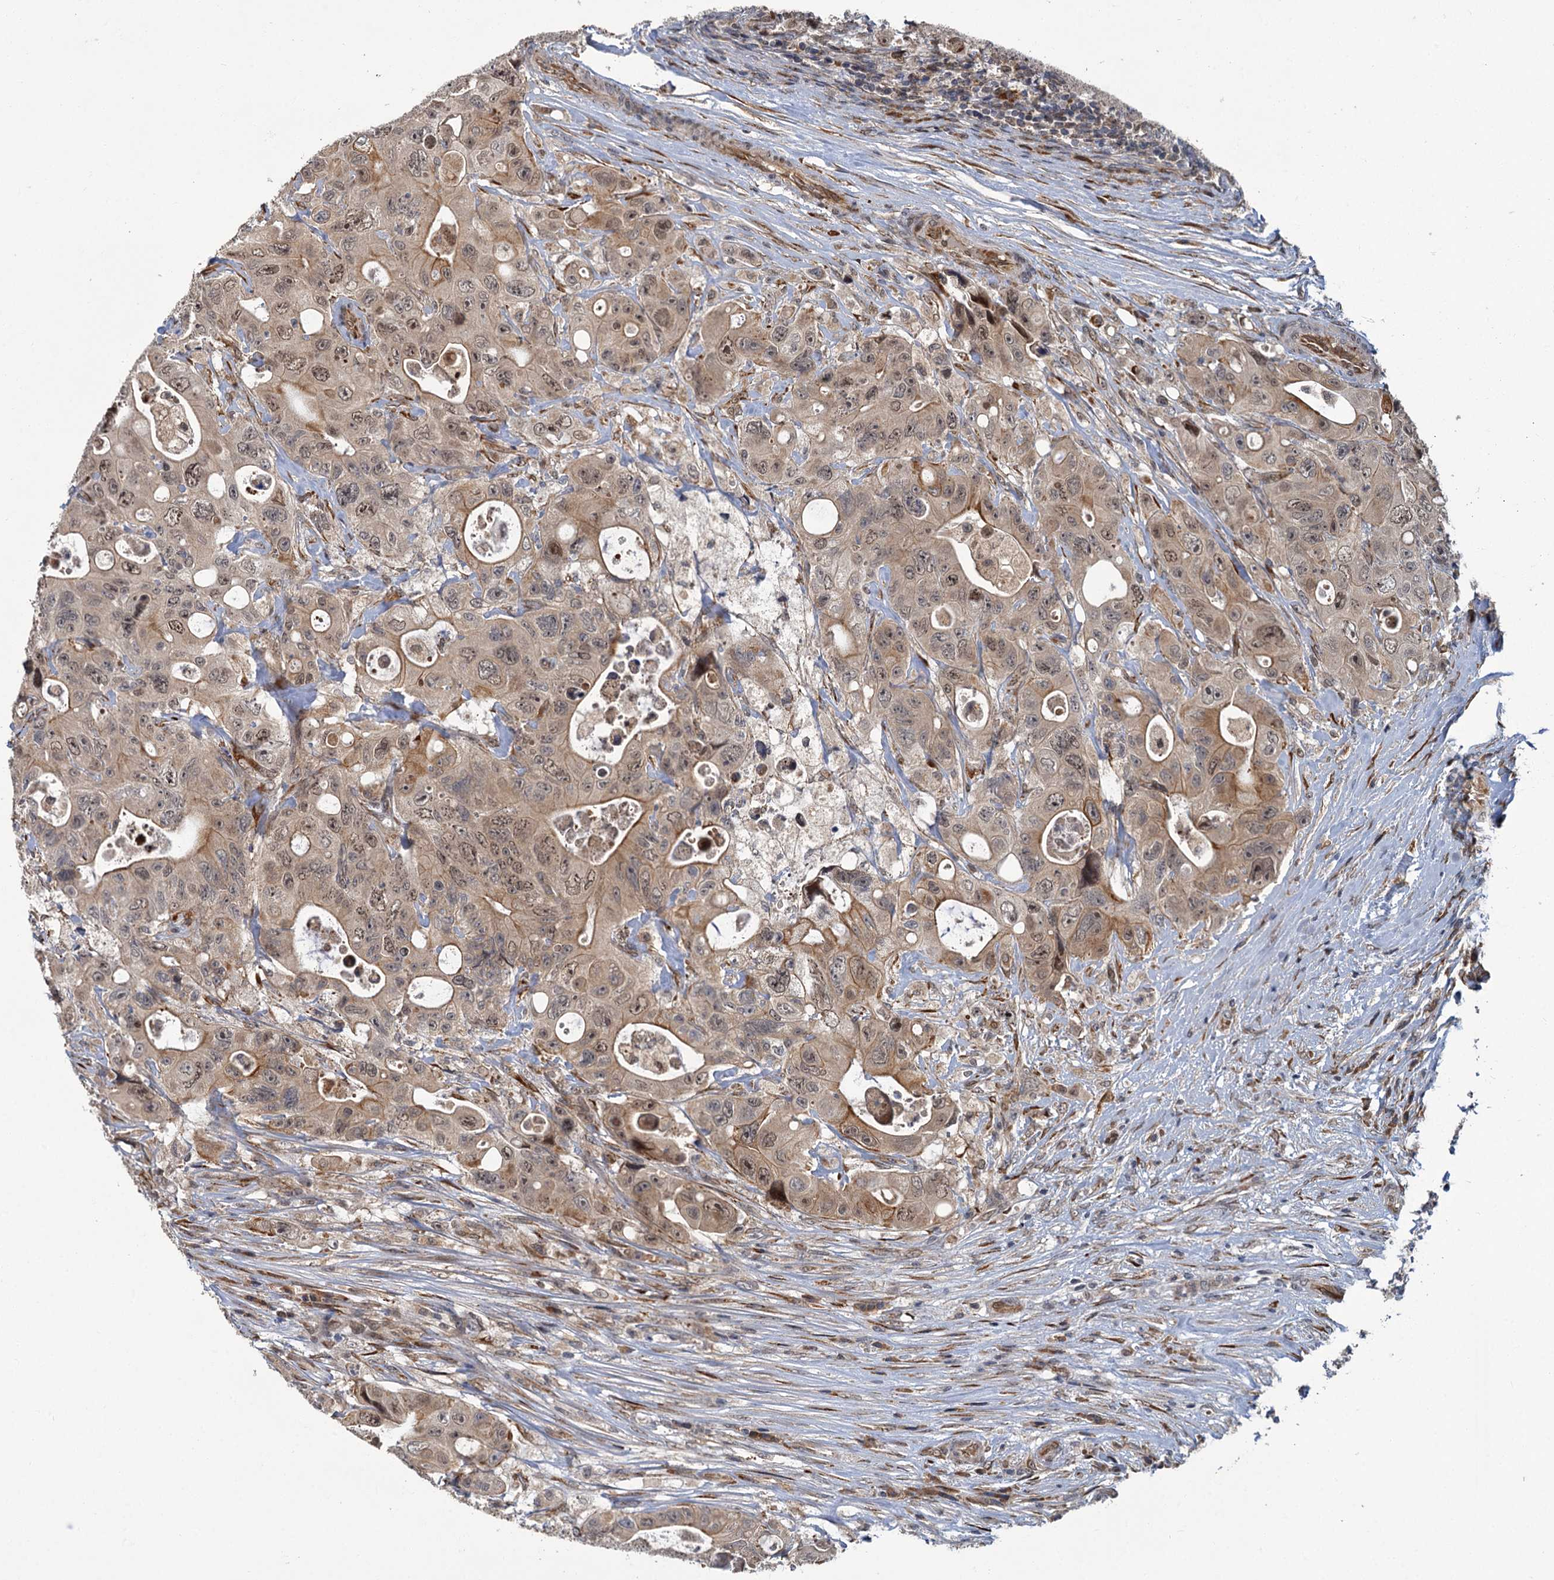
{"staining": {"intensity": "weak", "quantity": ">75%", "location": "cytoplasmic/membranous,nuclear"}, "tissue": "colorectal cancer", "cell_type": "Tumor cells", "image_type": "cancer", "snomed": [{"axis": "morphology", "description": "Adenocarcinoma, NOS"}, {"axis": "topography", "description": "Colon"}], "caption": "Immunohistochemical staining of colorectal cancer displays low levels of weak cytoplasmic/membranous and nuclear protein expression in approximately >75% of tumor cells. The protein of interest is shown in brown color, while the nuclei are stained blue.", "gene": "APBA2", "patient": {"sex": "female", "age": 46}}